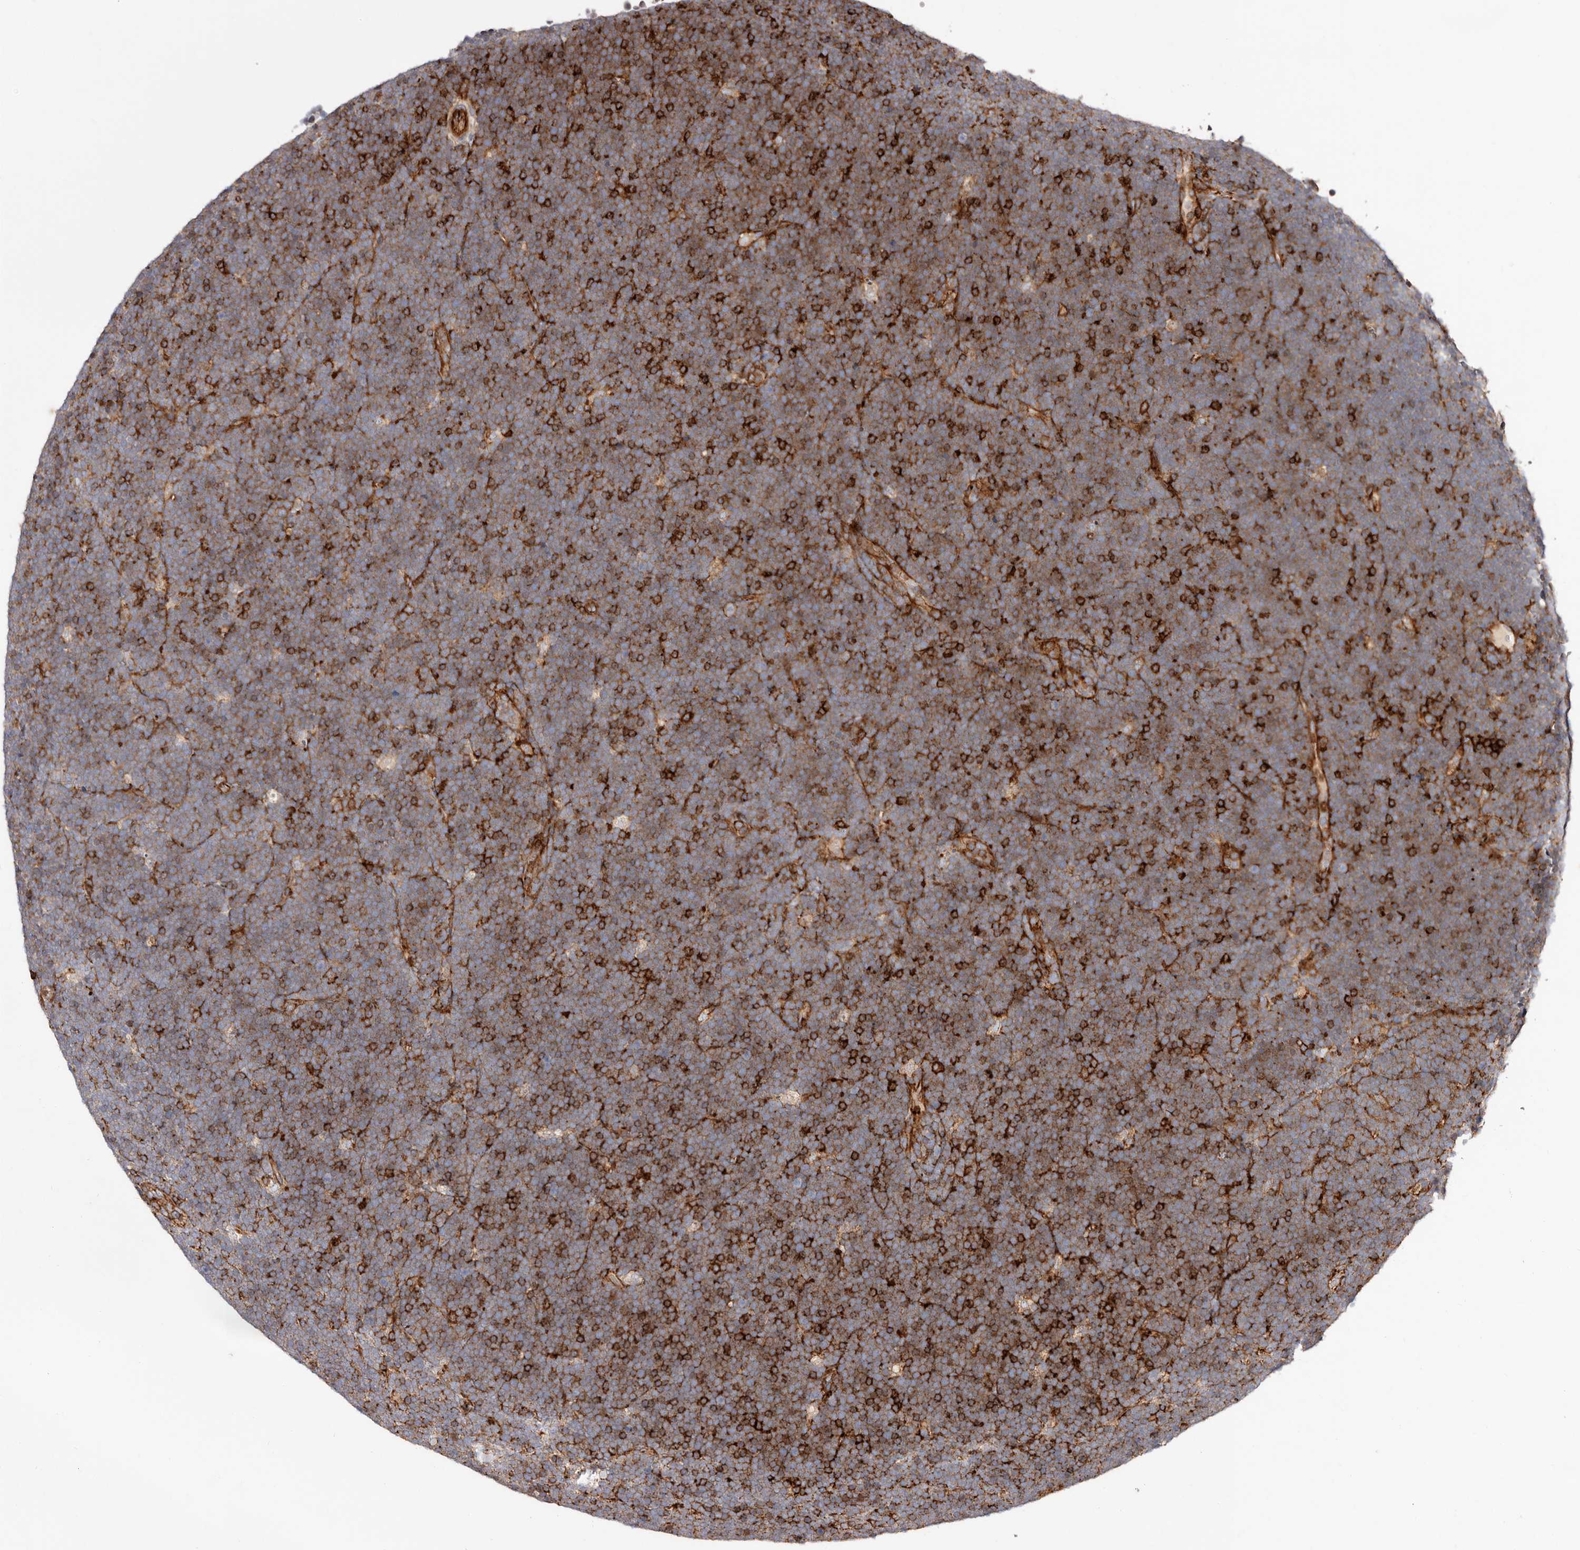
{"staining": {"intensity": "weak", "quantity": "25%-75%", "location": "cytoplasmic/membranous"}, "tissue": "lymphoma", "cell_type": "Tumor cells", "image_type": "cancer", "snomed": [{"axis": "morphology", "description": "Malignant lymphoma, non-Hodgkin's type, High grade"}, {"axis": "topography", "description": "Lymph node"}], "caption": "Protein expression analysis of human malignant lymphoma, non-Hodgkin's type (high-grade) reveals weak cytoplasmic/membranous positivity in about 25%-75% of tumor cells.", "gene": "PTPN22", "patient": {"sex": "male", "age": 13}}